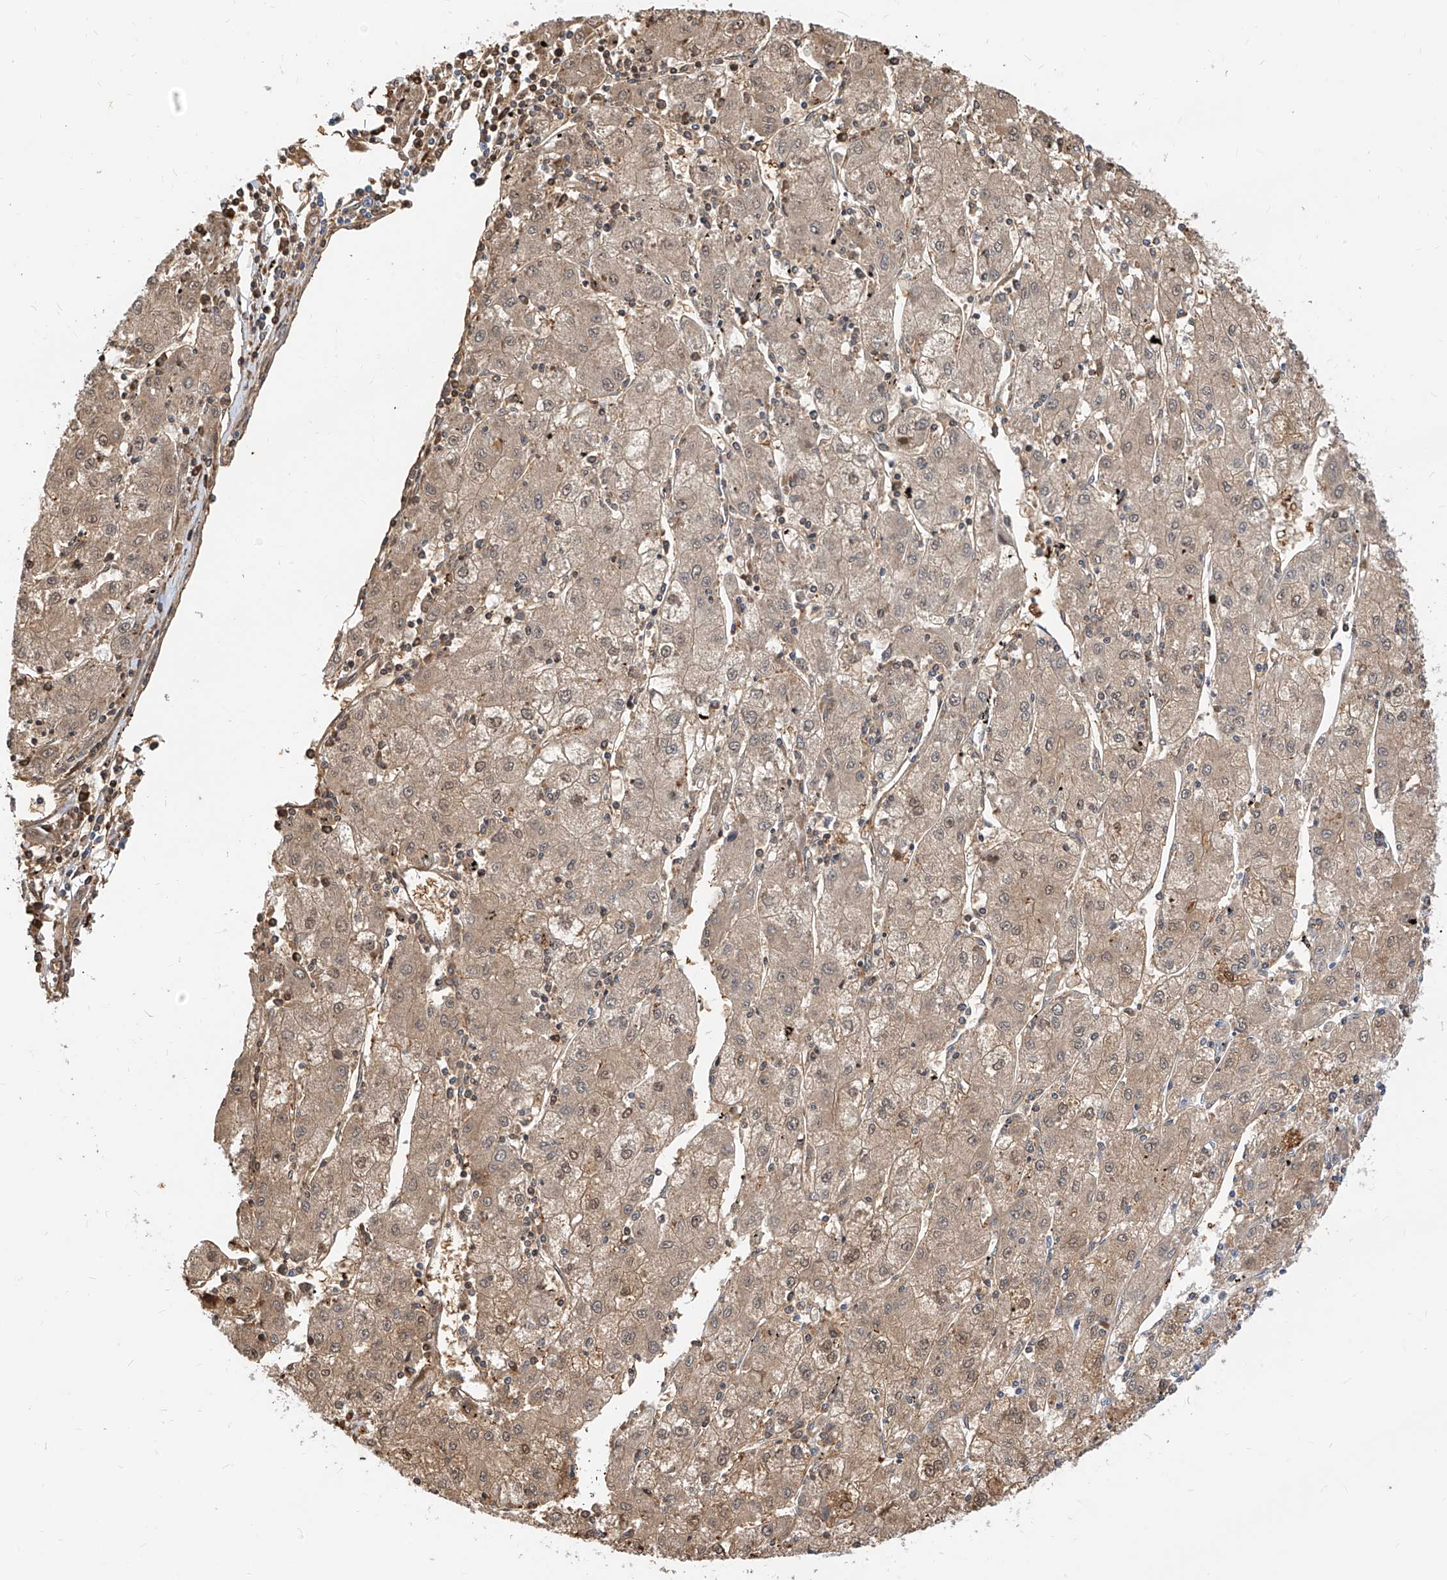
{"staining": {"intensity": "weak", "quantity": ">75%", "location": "cytoplasmic/membranous,nuclear"}, "tissue": "liver cancer", "cell_type": "Tumor cells", "image_type": "cancer", "snomed": [{"axis": "morphology", "description": "Carcinoma, Hepatocellular, NOS"}, {"axis": "topography", "description": "Liver"}], "caption": "Liver hepatocellular carcinoma was stained to show a protein in brown. There is low levels of weak cytoplasmic/membranous and nuclear positivity in about >75% of tumor cells. The staining was performed using DAB to visualize the protein expression in brown, while the nuclei were stained in blue with hematoxylin (Magnification: 20x).", "gene": "ZZEF1", "patient": {"sex": "male", "age": 72}}